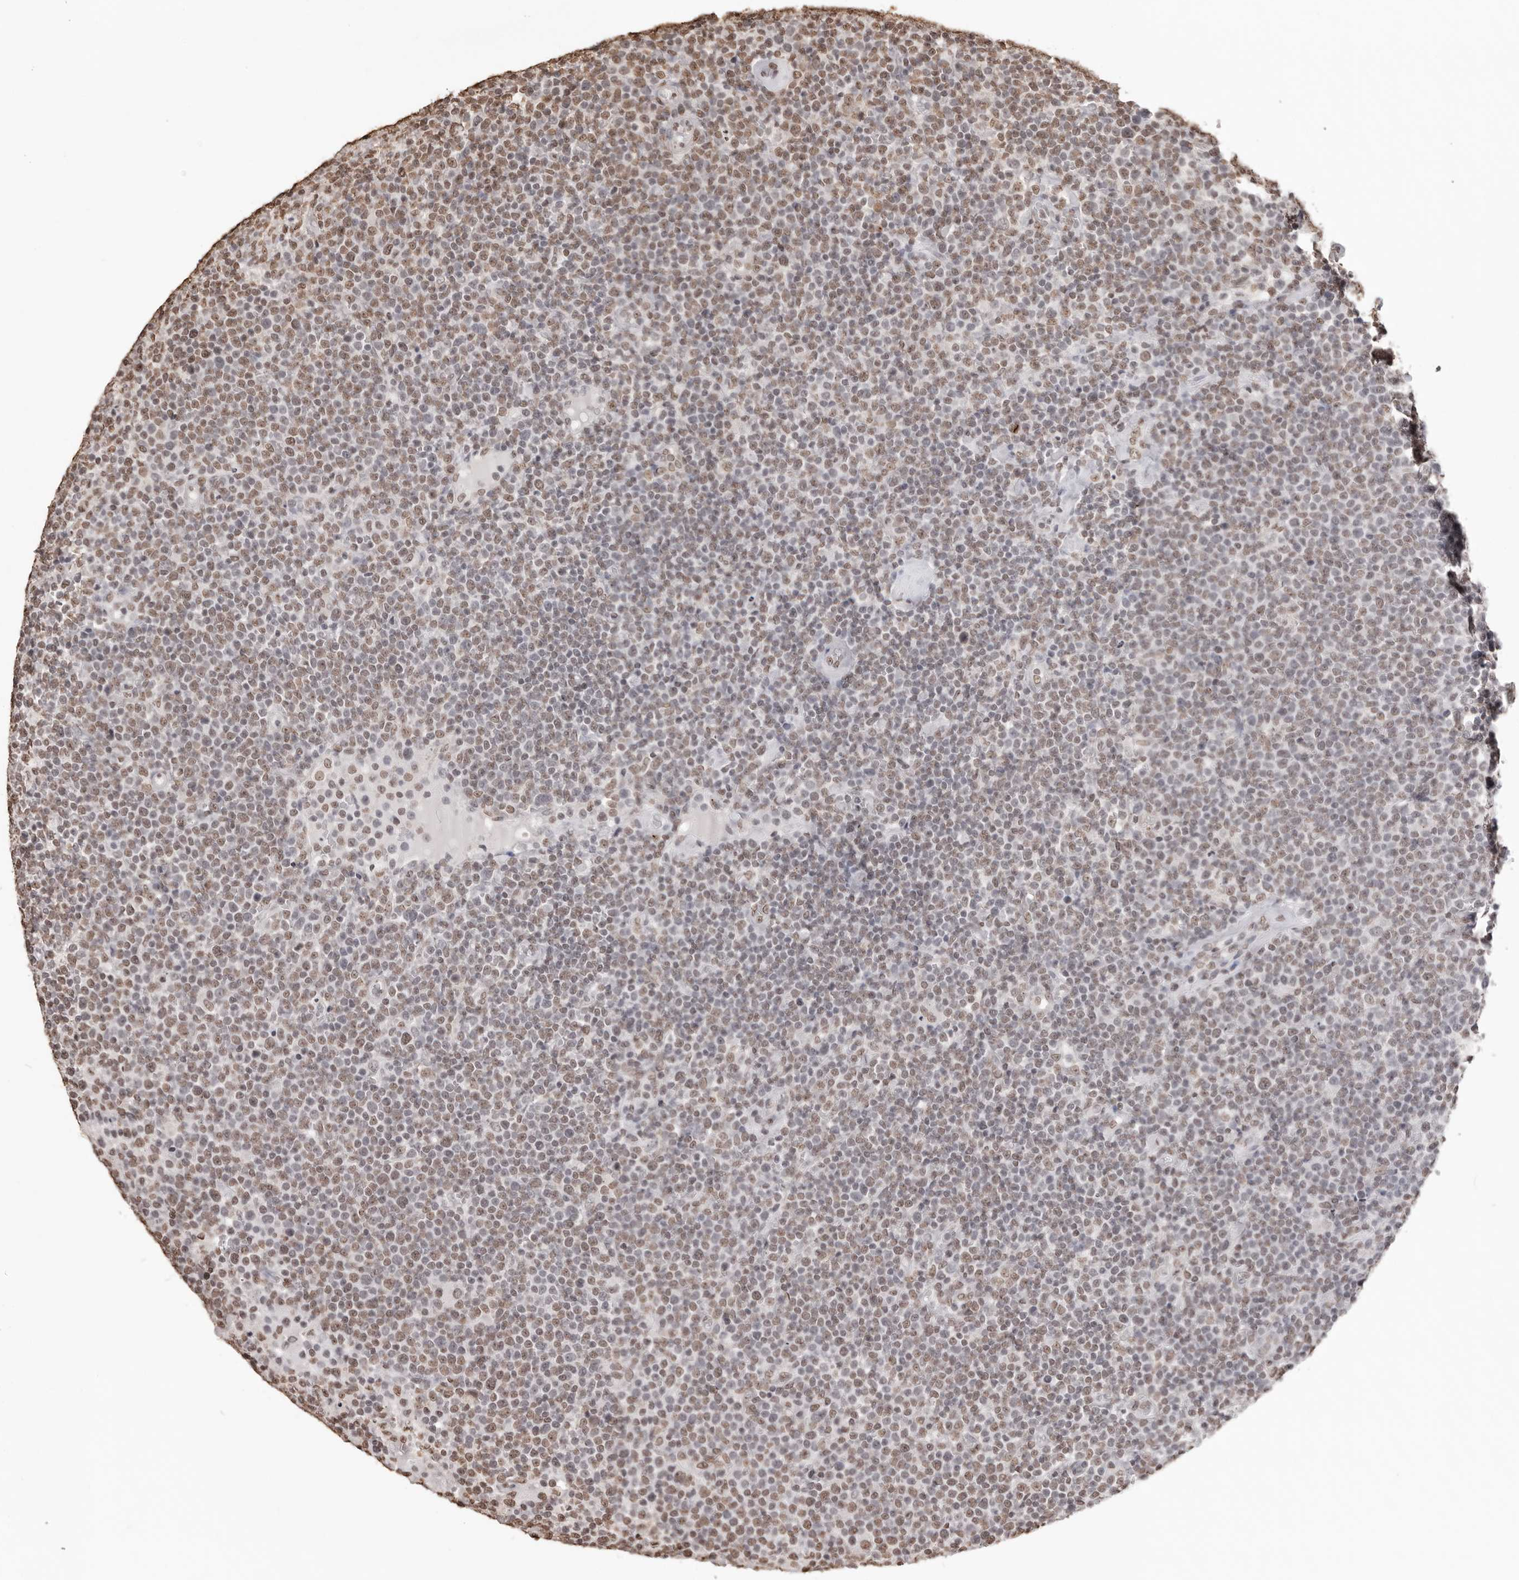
{"staining": {"intensity": "moderate", "quantity": "25%-75%", "location": "nuclear"}, "tissue": "lymphoma", "cell_type": "Tumor cells", "image_type": "cancer", "snomed": [{"axis": "morphology", "description": "Malignant lymphoma, non-Hodgkin's type, High grade"}, {"axis": "topography", "description": "Lymph node"}], "caption": "Tumor cells display moderate nuclear expression in approximately 25%-75% of cells in lymphoma. (IHC, brightfield microscopy, high magnification).", "gene": "OLIG3", "patient": {"sex": "male", "age": 61}}